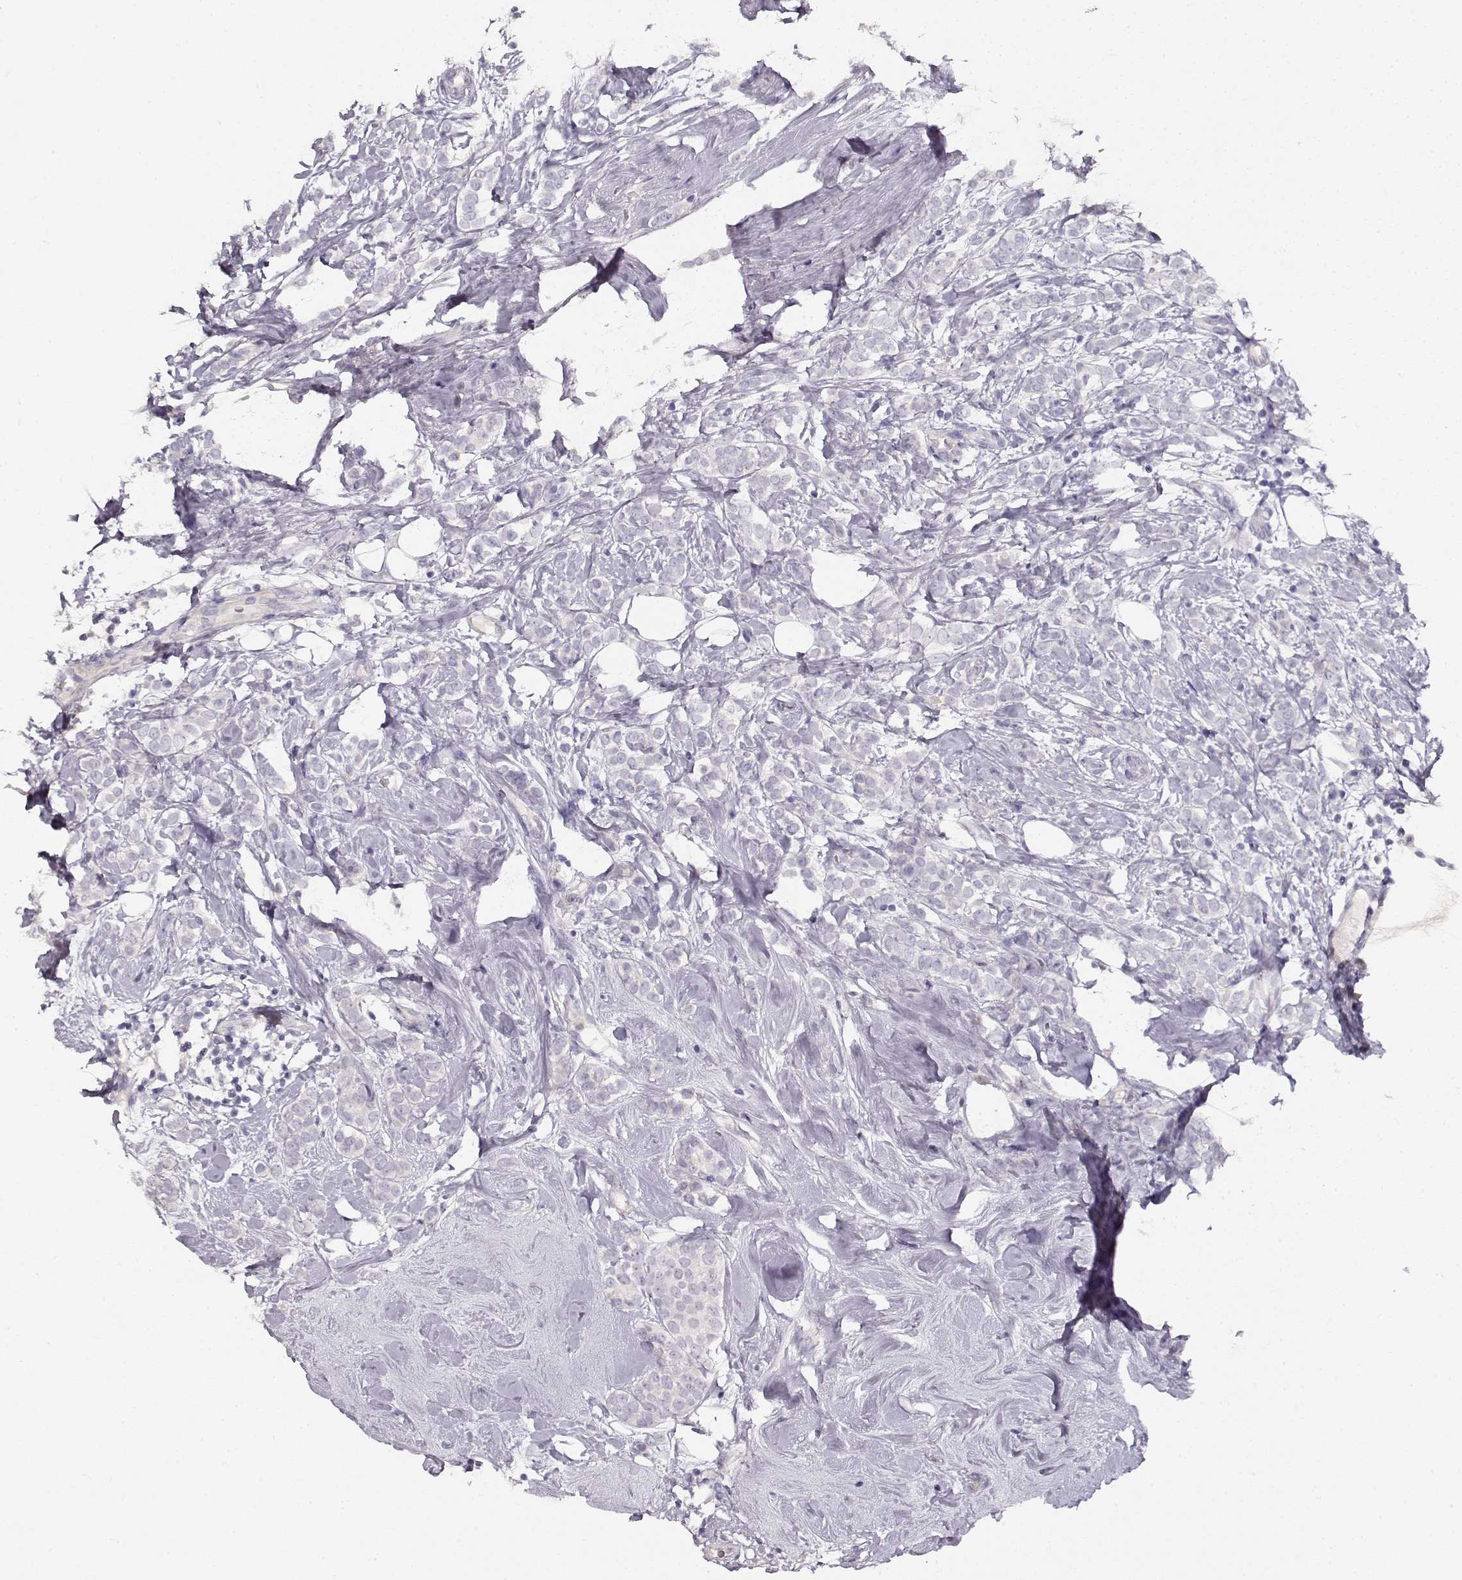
{"staining": {"intensity": "negative", "quantity": "none", "location": "none"}, "tissue": "breast cancer", "cell_type": "Tumor cells", "image_type": "cancer", "snomed": [{"axis": "morphology", "description": "Lobular carcinoma"}, {"axis": "topography", "description": "Breast"}], "caption": "Immunohistochemical staining of human lobular carcinoma (breast) reveals no significant staining in tumor cells.", "gene": "NDRG4", "patient": {"sex": "female", "age": 49}}